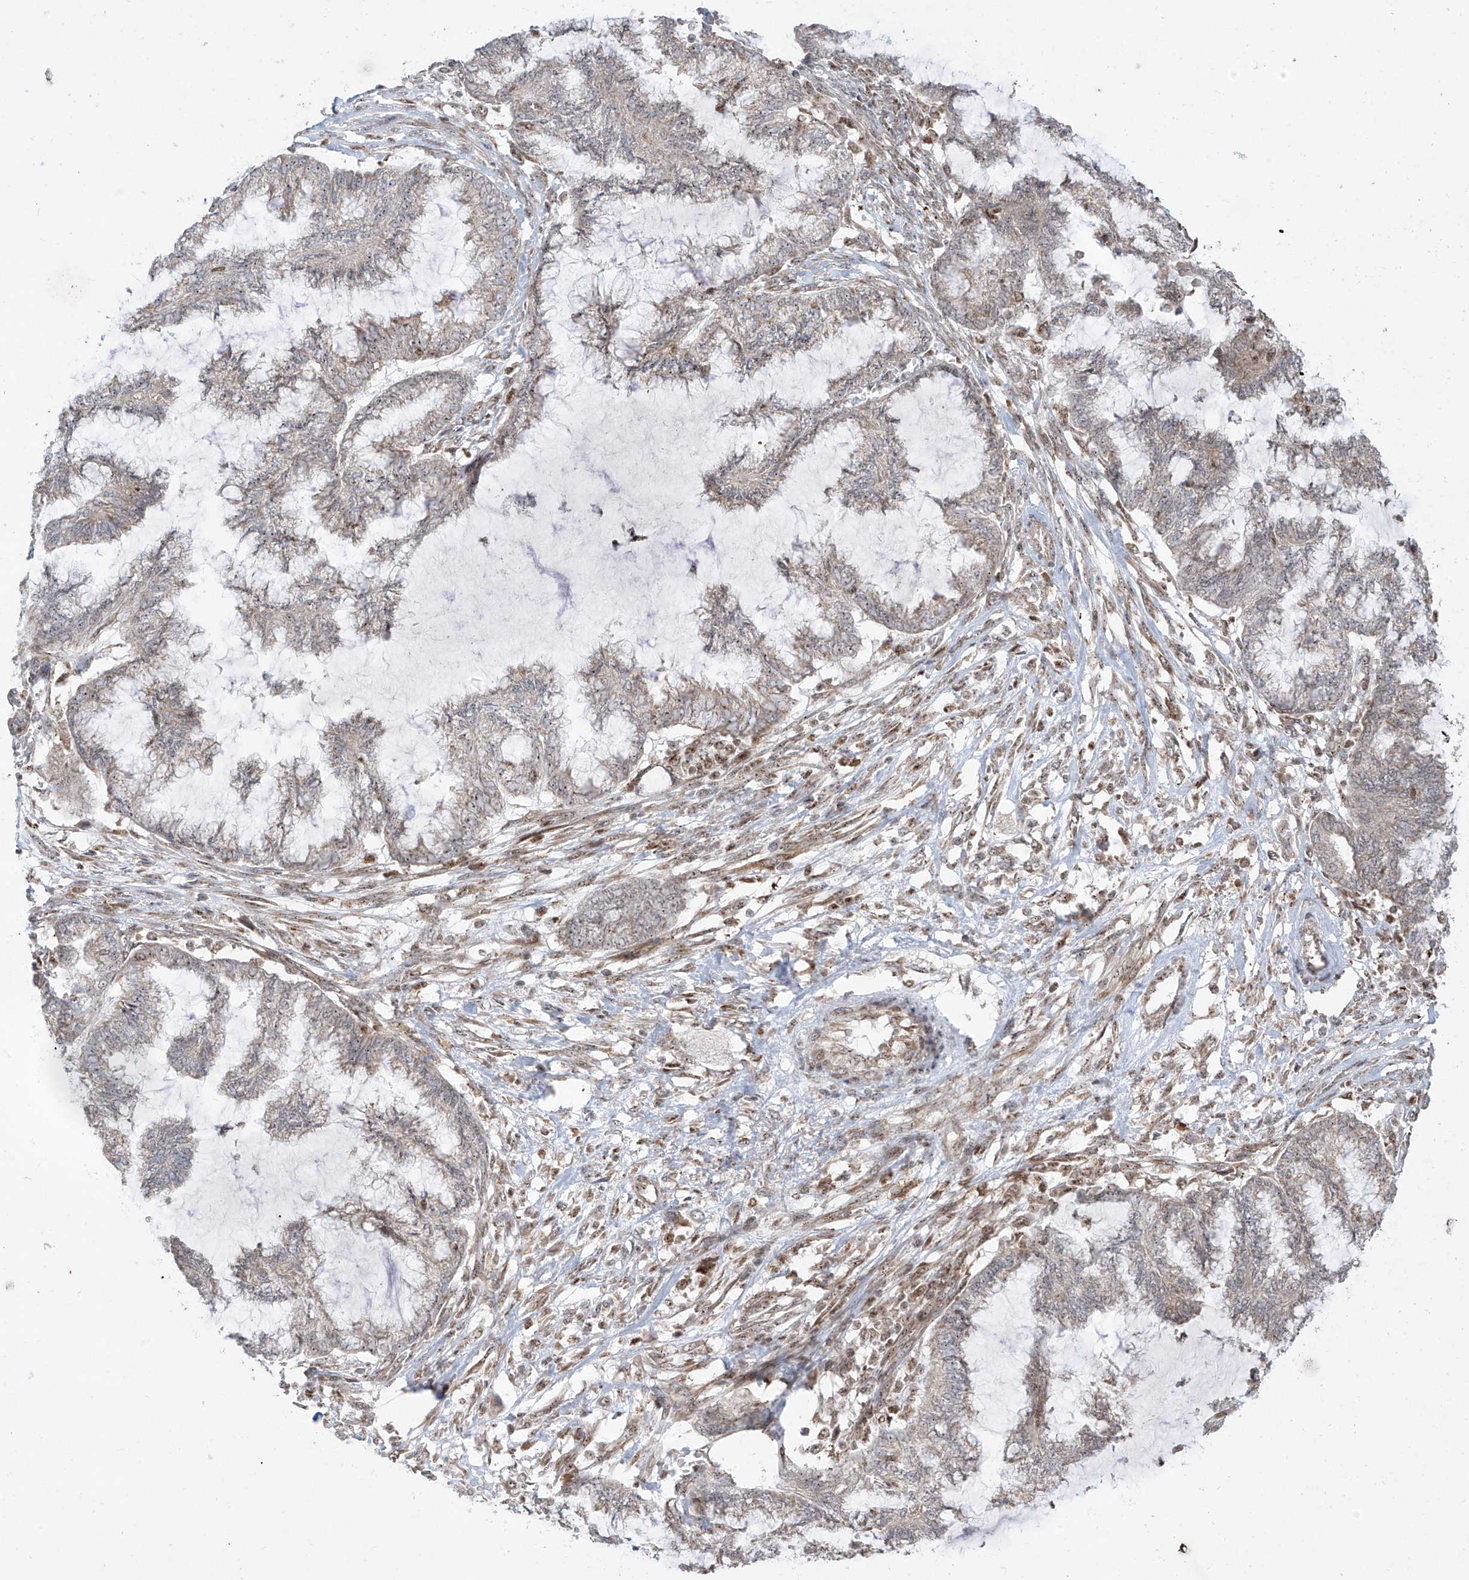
{"staining": {"intensity": "weak", "quantity": "25%-75%", "location": "nuclear"}, "tissue": "endometrial cancer", "cell_type": "Tumor cells", "image_type": "cancer", "snomed": [{"axis": "morphology", "description": "Adenocarcinoma, NOS"}, {"axis": "topography", "description": "Endometrium"}], "caption": "Immunohistochemistry (IHC) micrograph of neoplastic tissue: human endometrial cancer stained using IHC shows low levels of weak protein expression localized specifically in the nuclear of tumor cells, appearing as a nuclear brown color.", "gene": "ZBTB8A", "patient": {"sex": "female", "age": 86}}